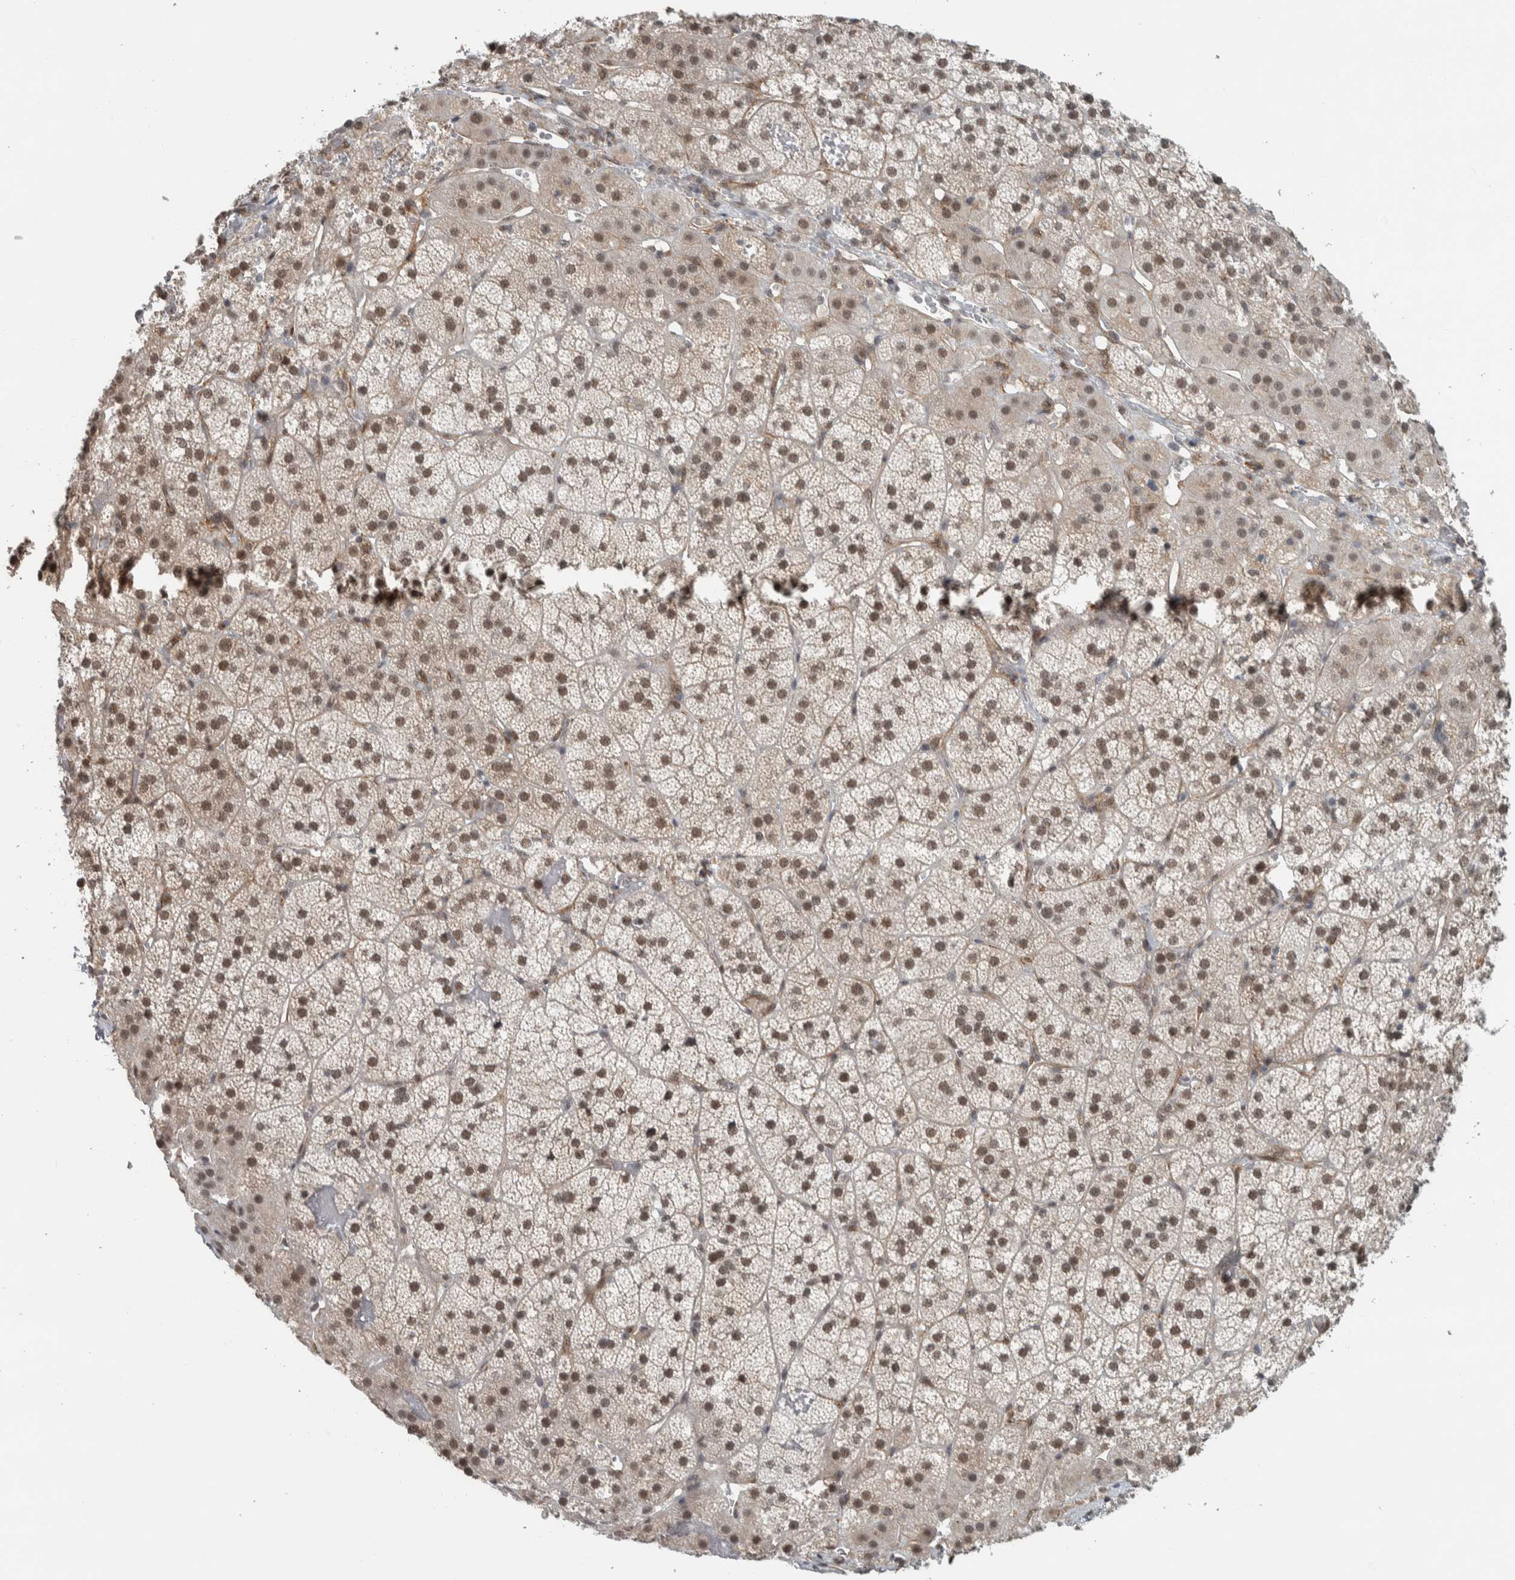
{"staining": {"intensity": "strong", "quantity": ">75%", "location": "nuclear"}, "tissue": "adrenal gland", "cell_type": "Glandular cells", "image_type": "normal", "snomed": [{"axis": "morphology", "description": "Normal tissue, NOS"}, {"axis": "topography", "description": "Adrenal gland"}], "caption": "The immunohistochemical stain labels strong nuclear positivity in glandular cells of normal adrenal gland. (DAB IHC, brown staining for protein, blue staining for nuclei).", "gene": "DDX42", "patient": {"sex": "female", "age": 44}}